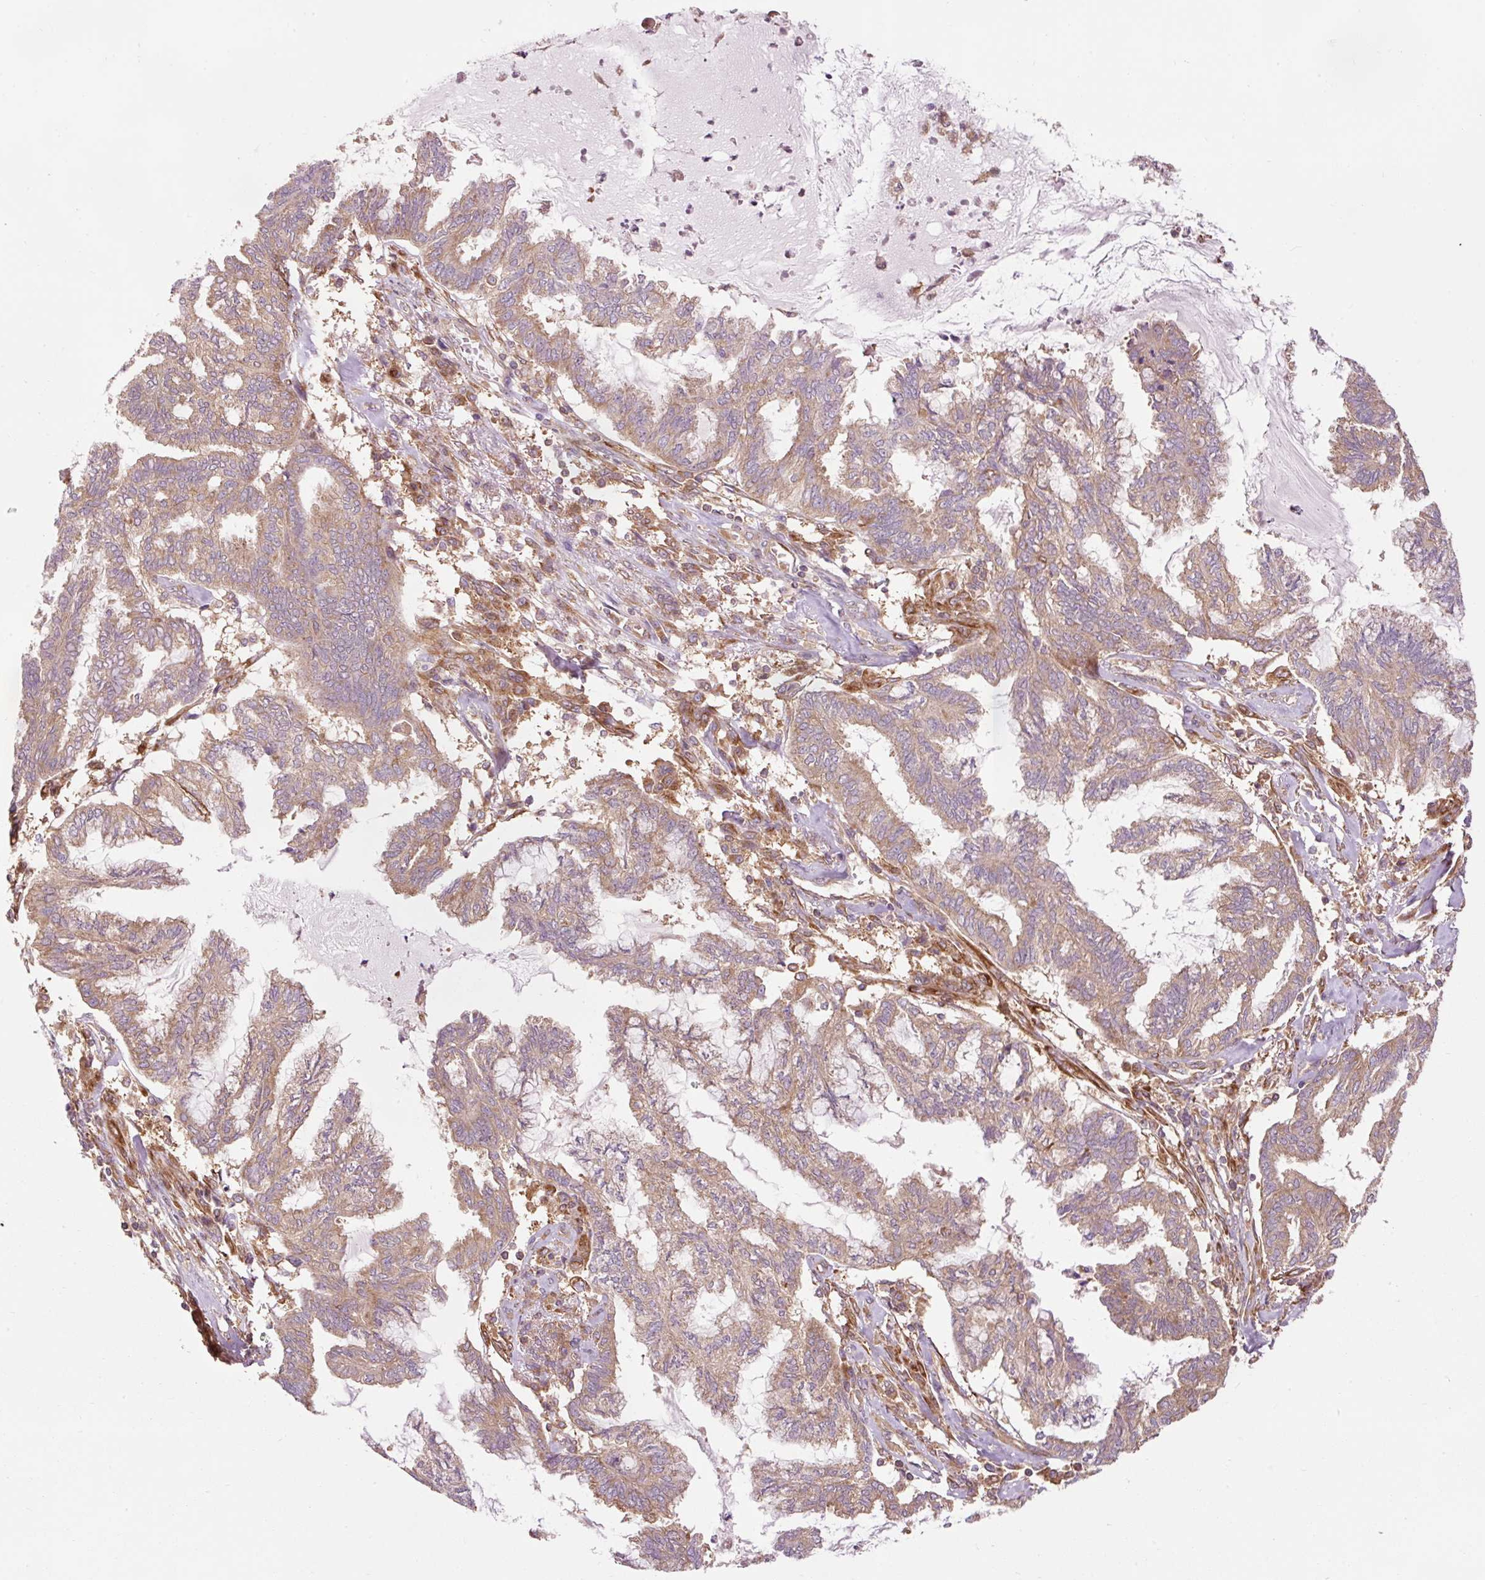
{"staining": {"intensity": "weak", "quantity": ">75%", "location": "cytoplasmic/membranous"}, "tissue": "endometrial cancer", "cell_type": "Tumor cells", "image_type": "cancer", "snomed": [{"axis": "morphology", "description": "Adenocarcinoma, NOS"}, {"axis": "topography", "description": "Endometrium"}], "caption": "This histopathology image demonstrates IHC staining of endometrial cancer, with low weak cytoplasmic/membranous staining in about >75% of tumor cells.", "gene": "PDAP1", "patient": {"sex": "female", "age": 86}}